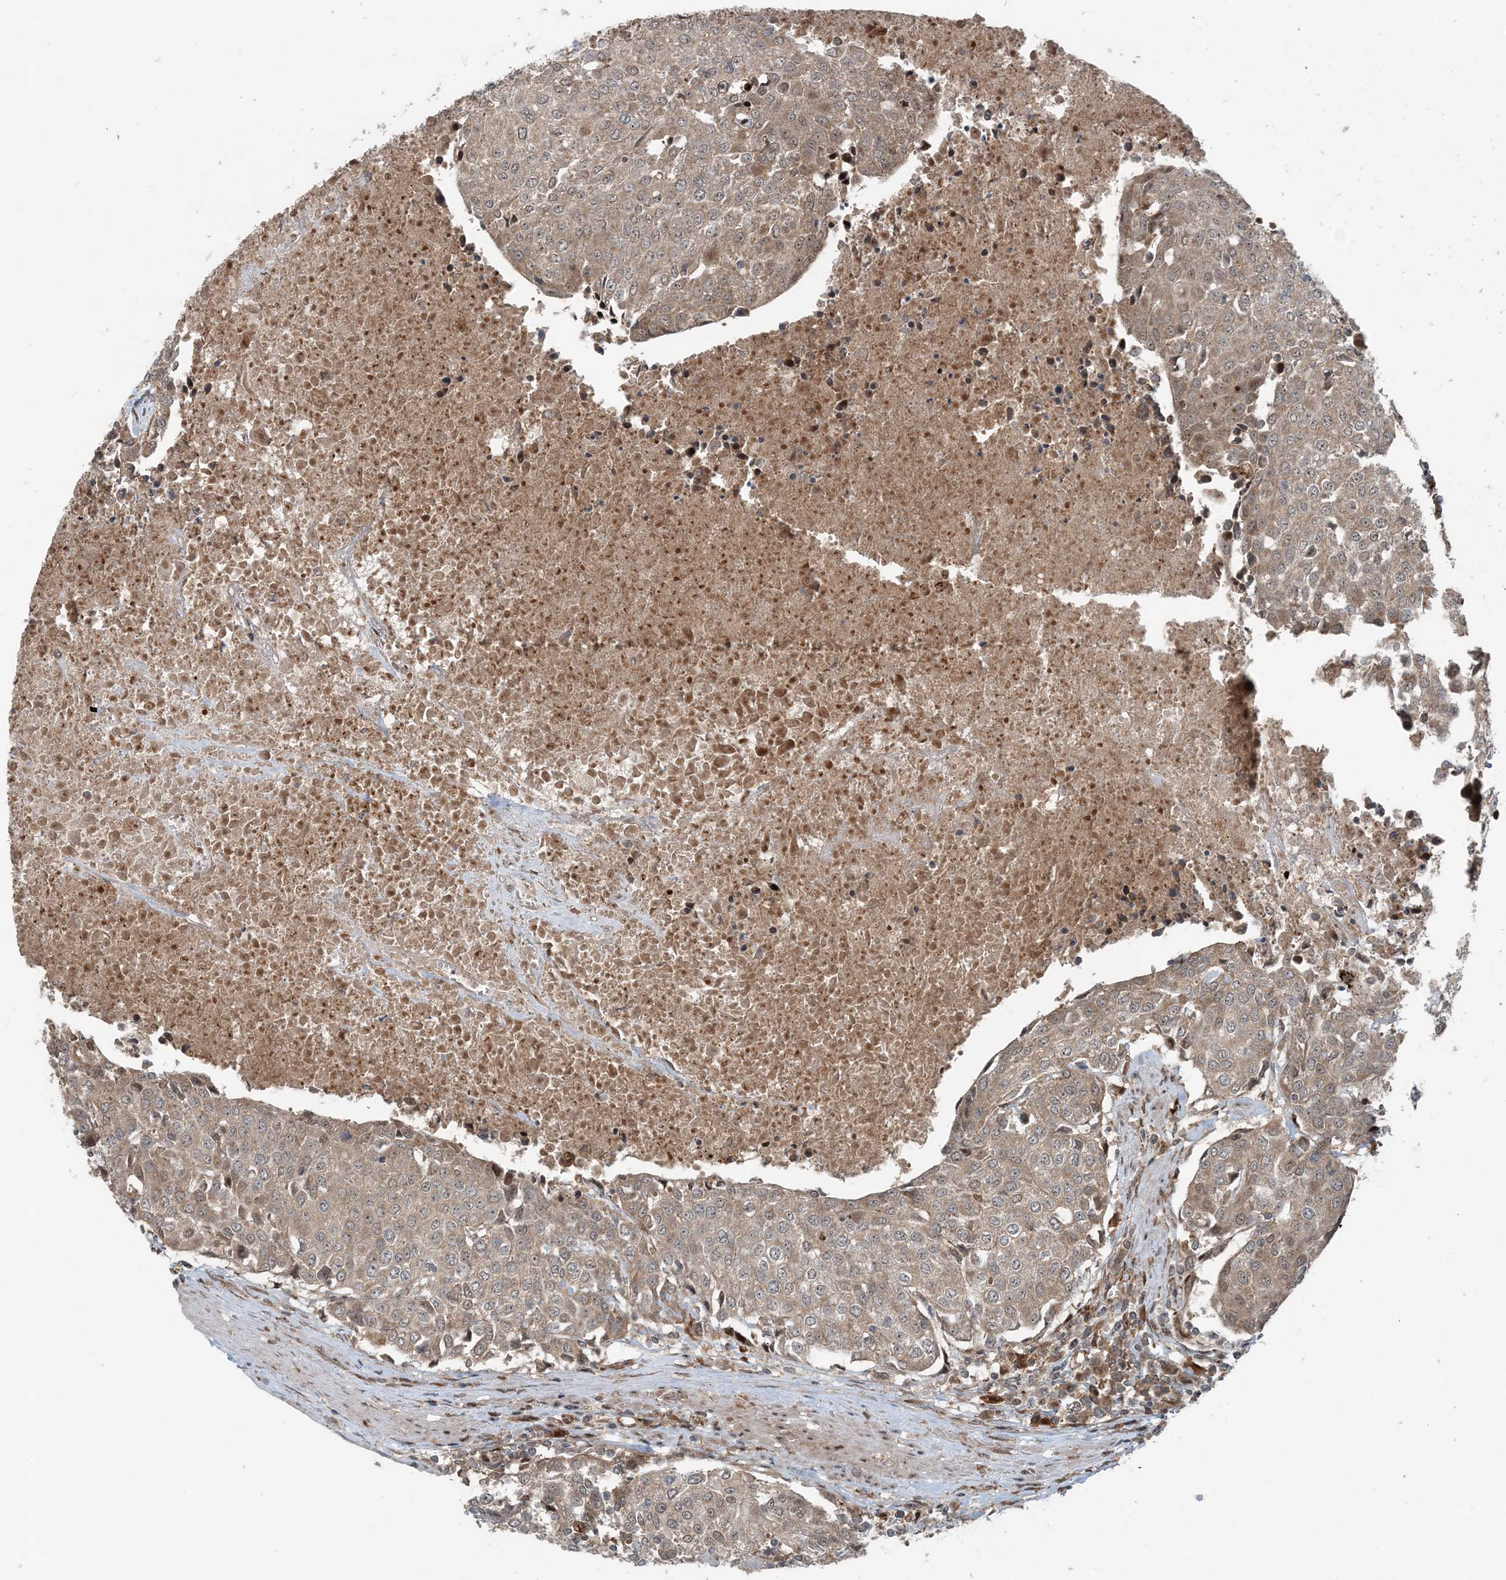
{"staining": {"intensity": "weak", "quantity": ">75%", "location": "cytoplasmic/membranous"}, "tissue": "urothelial cancer", "cell_type": "Tumor cells", "image_type": "cancer", "snomed": [{"axis": "morphology", "description": "Urothelial carcinoma, High grade"}, {"axis": "topography", "description": "Urinary bladder"}], "caption": "Weak cytoplasmic/membranous positivity for a protein is present in about >75% of tumor cells of high-grade urothelial carcinoma using immunohistochemistry.", "gene": "EDEM2", "patient": {"sex": "female", "age": 85}}